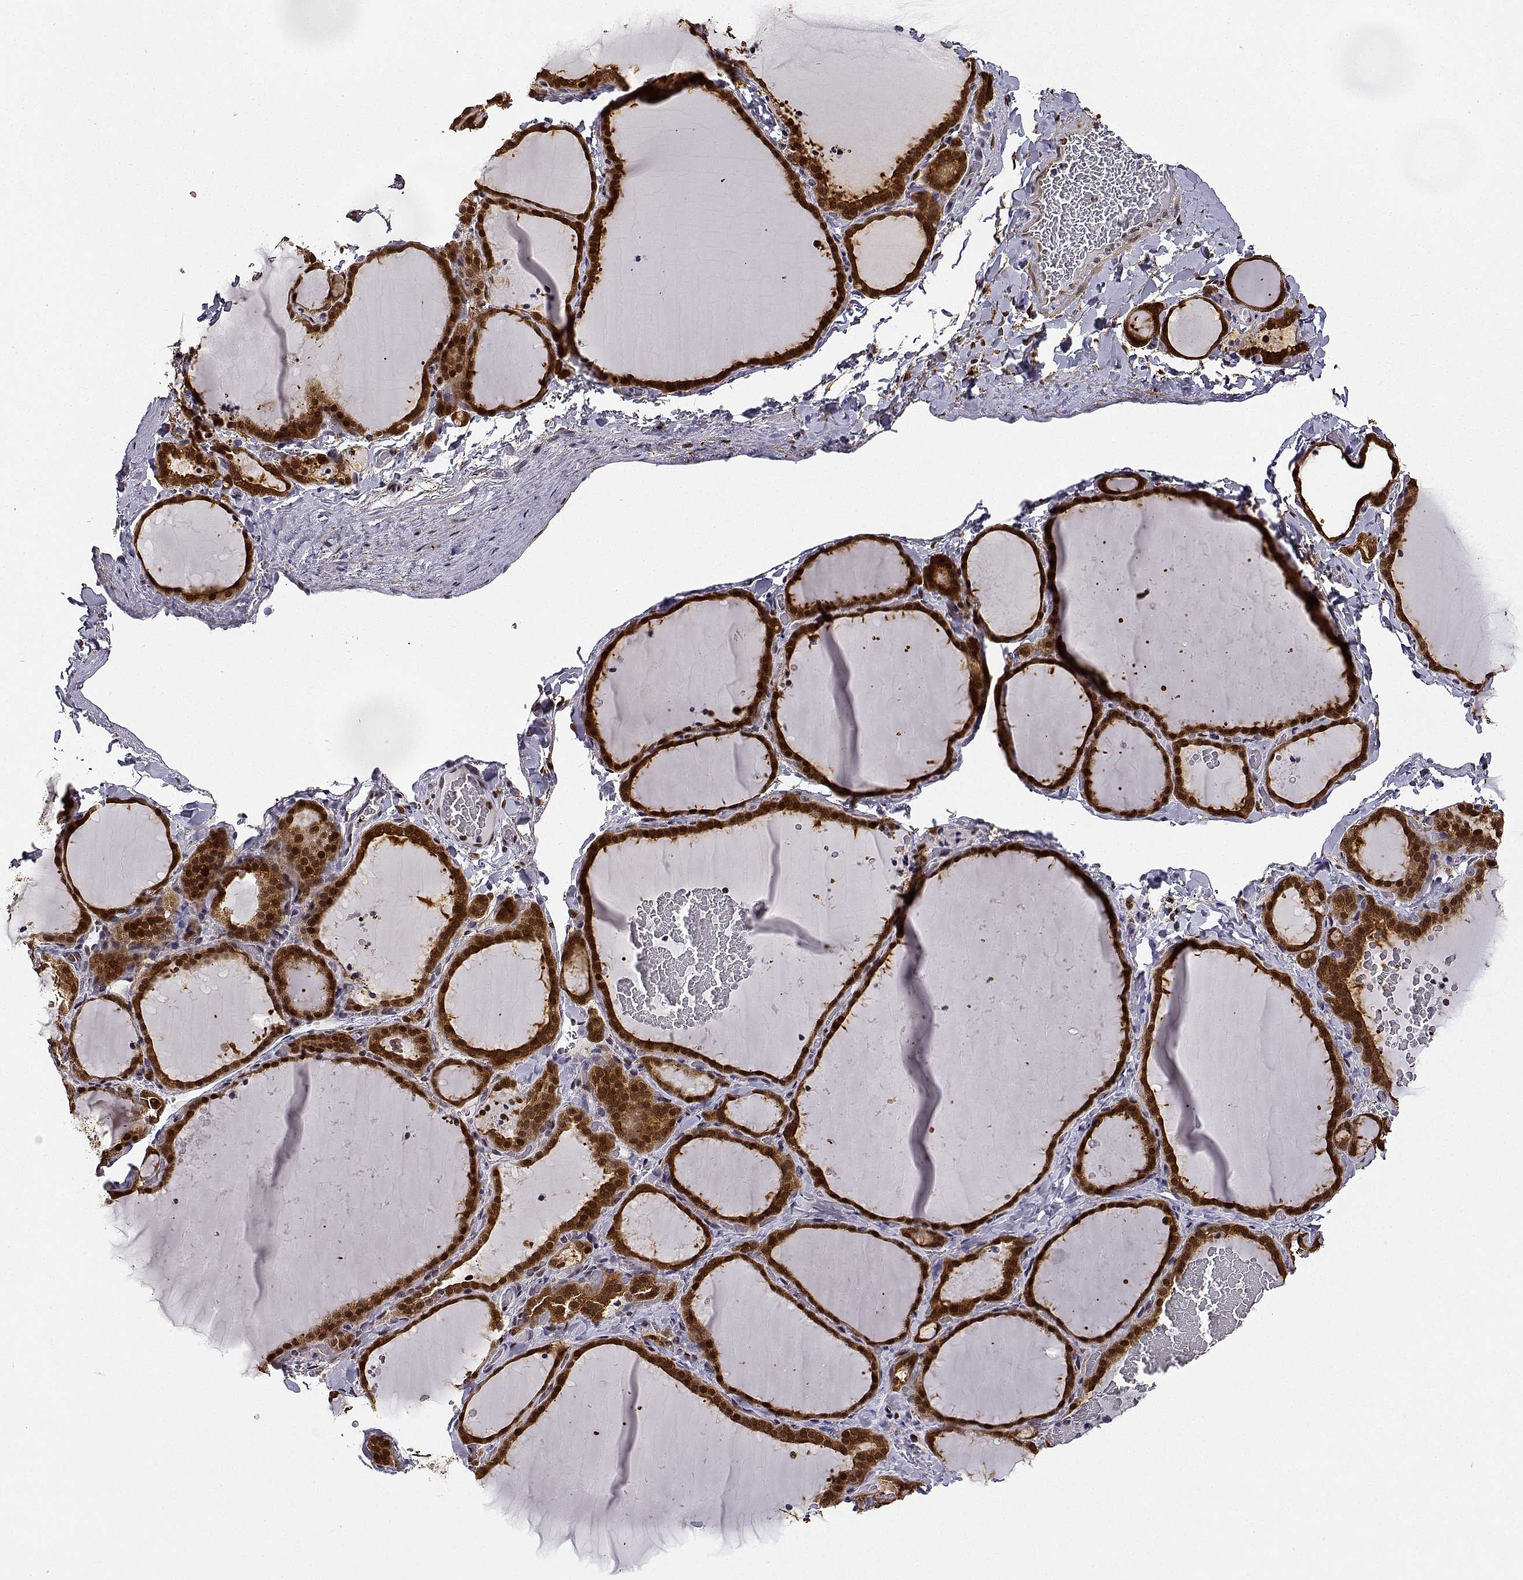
{"staining": {"intensity": "strong", "quantity": ">75%", "location": "cytoplasmic/membranous,nuclear"}, "tissue": "thyroid gland", "cell_type": "Glandular cells", "image_type": "normal", "snomed": [{"axis": "morphology", "description": "Normal tissue, NOS"}, {"axis": "topography", "description": "Thyroid gland"}], "caption": "The image displays staining of normal thyroid gland, revealing strong cytoplasmic/membranous,nuclear protein positivity (brown color) within glandular cells.", "gene": "PHGDH", "patient": {"sex": "female", "age": 22}}